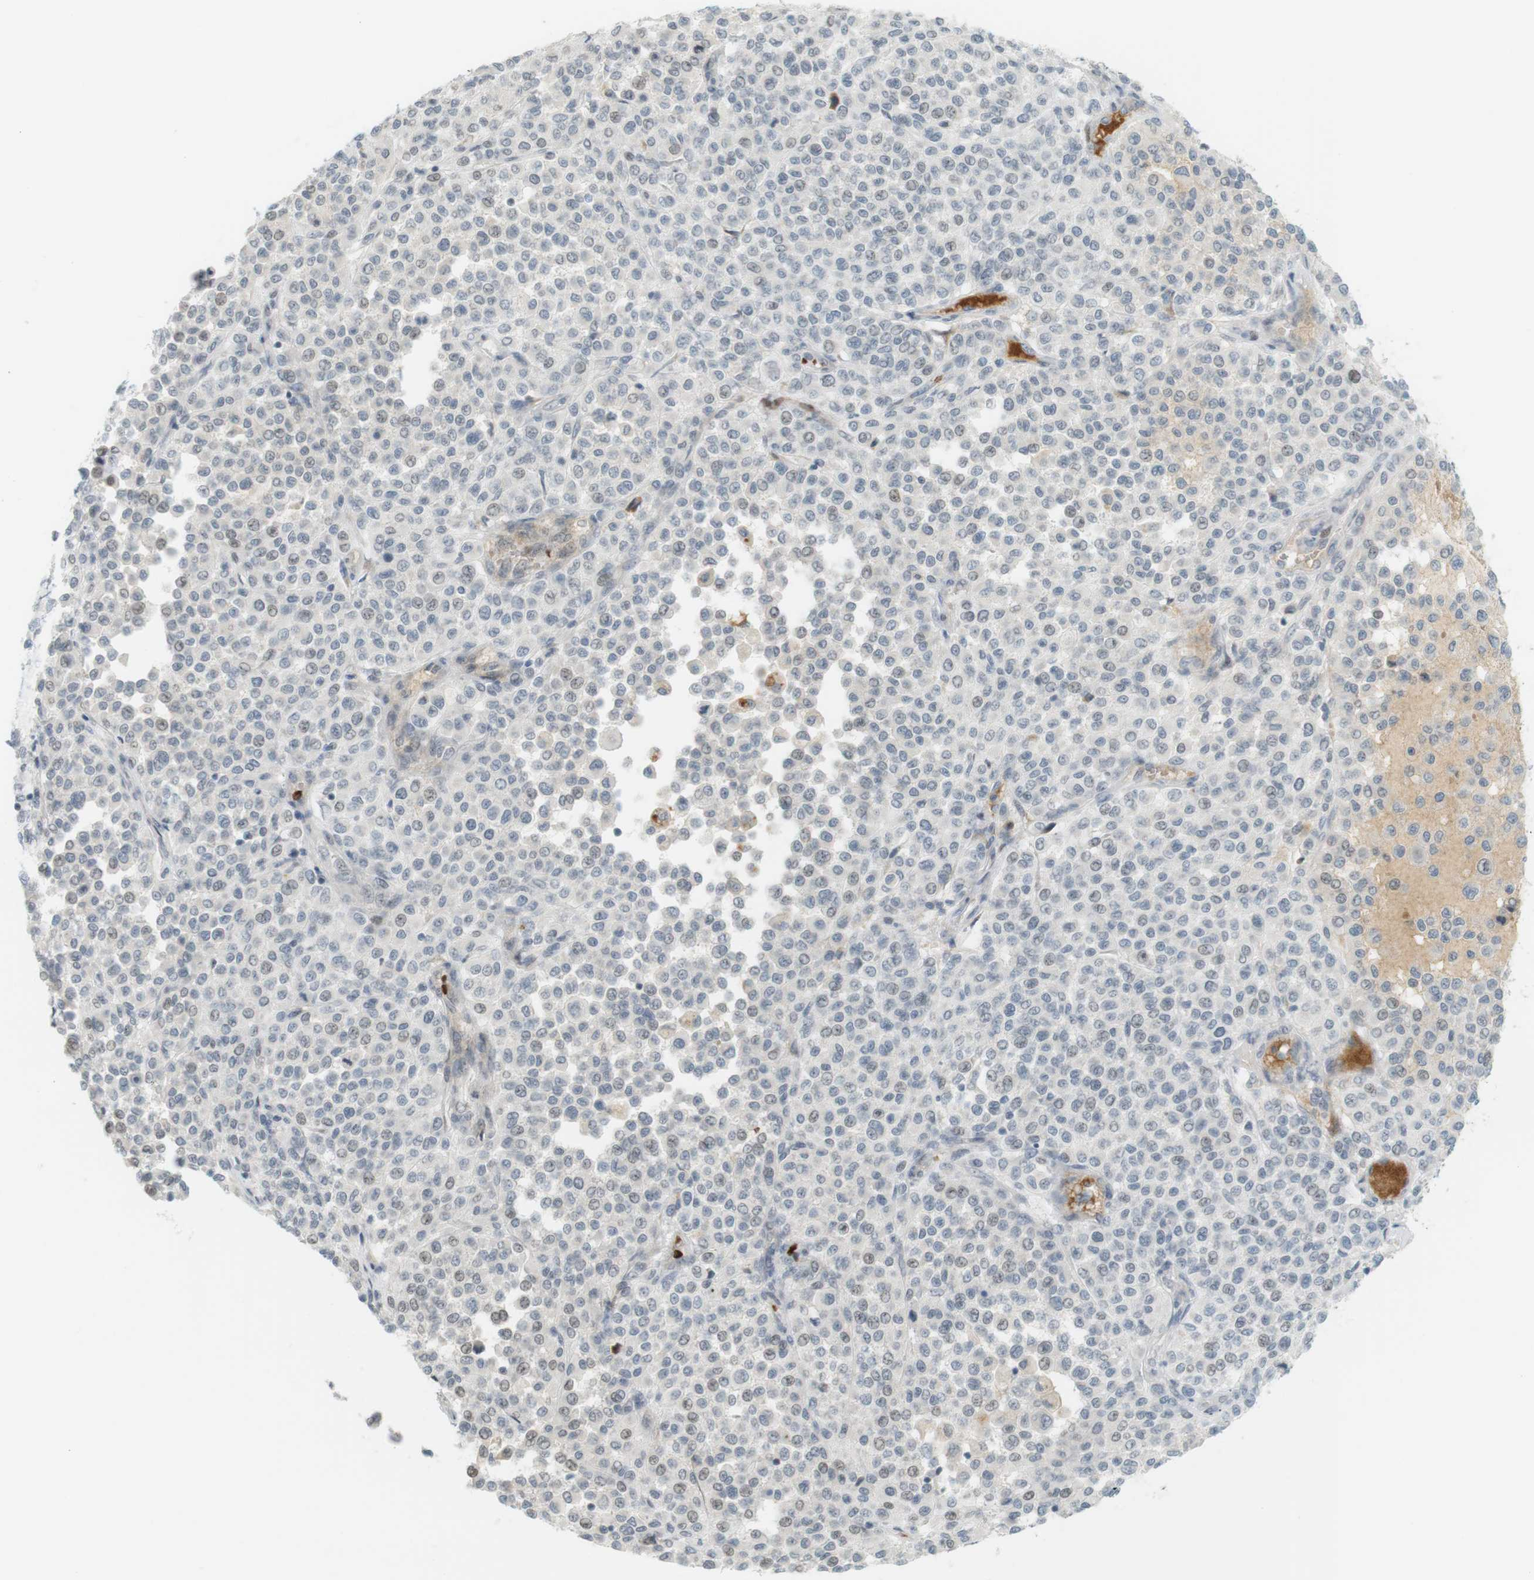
{"staining": {"intensity": "weak", "quantity": "<25%", "location": "nuclear"}, "tissue": "melanoma", "cell_type": "Tumor cells", "image_type": "cancer", "snomed": [{"axis": "morphology", "description": "Malignant melanoma, Metastatic site"}, {"axis": "topography", "description": "Pancreas"}], "caption": "Tumor cells show no significant staining in melanoma.", "gene": "DMC1", "patient": {"sex": "female", "age": 30}}